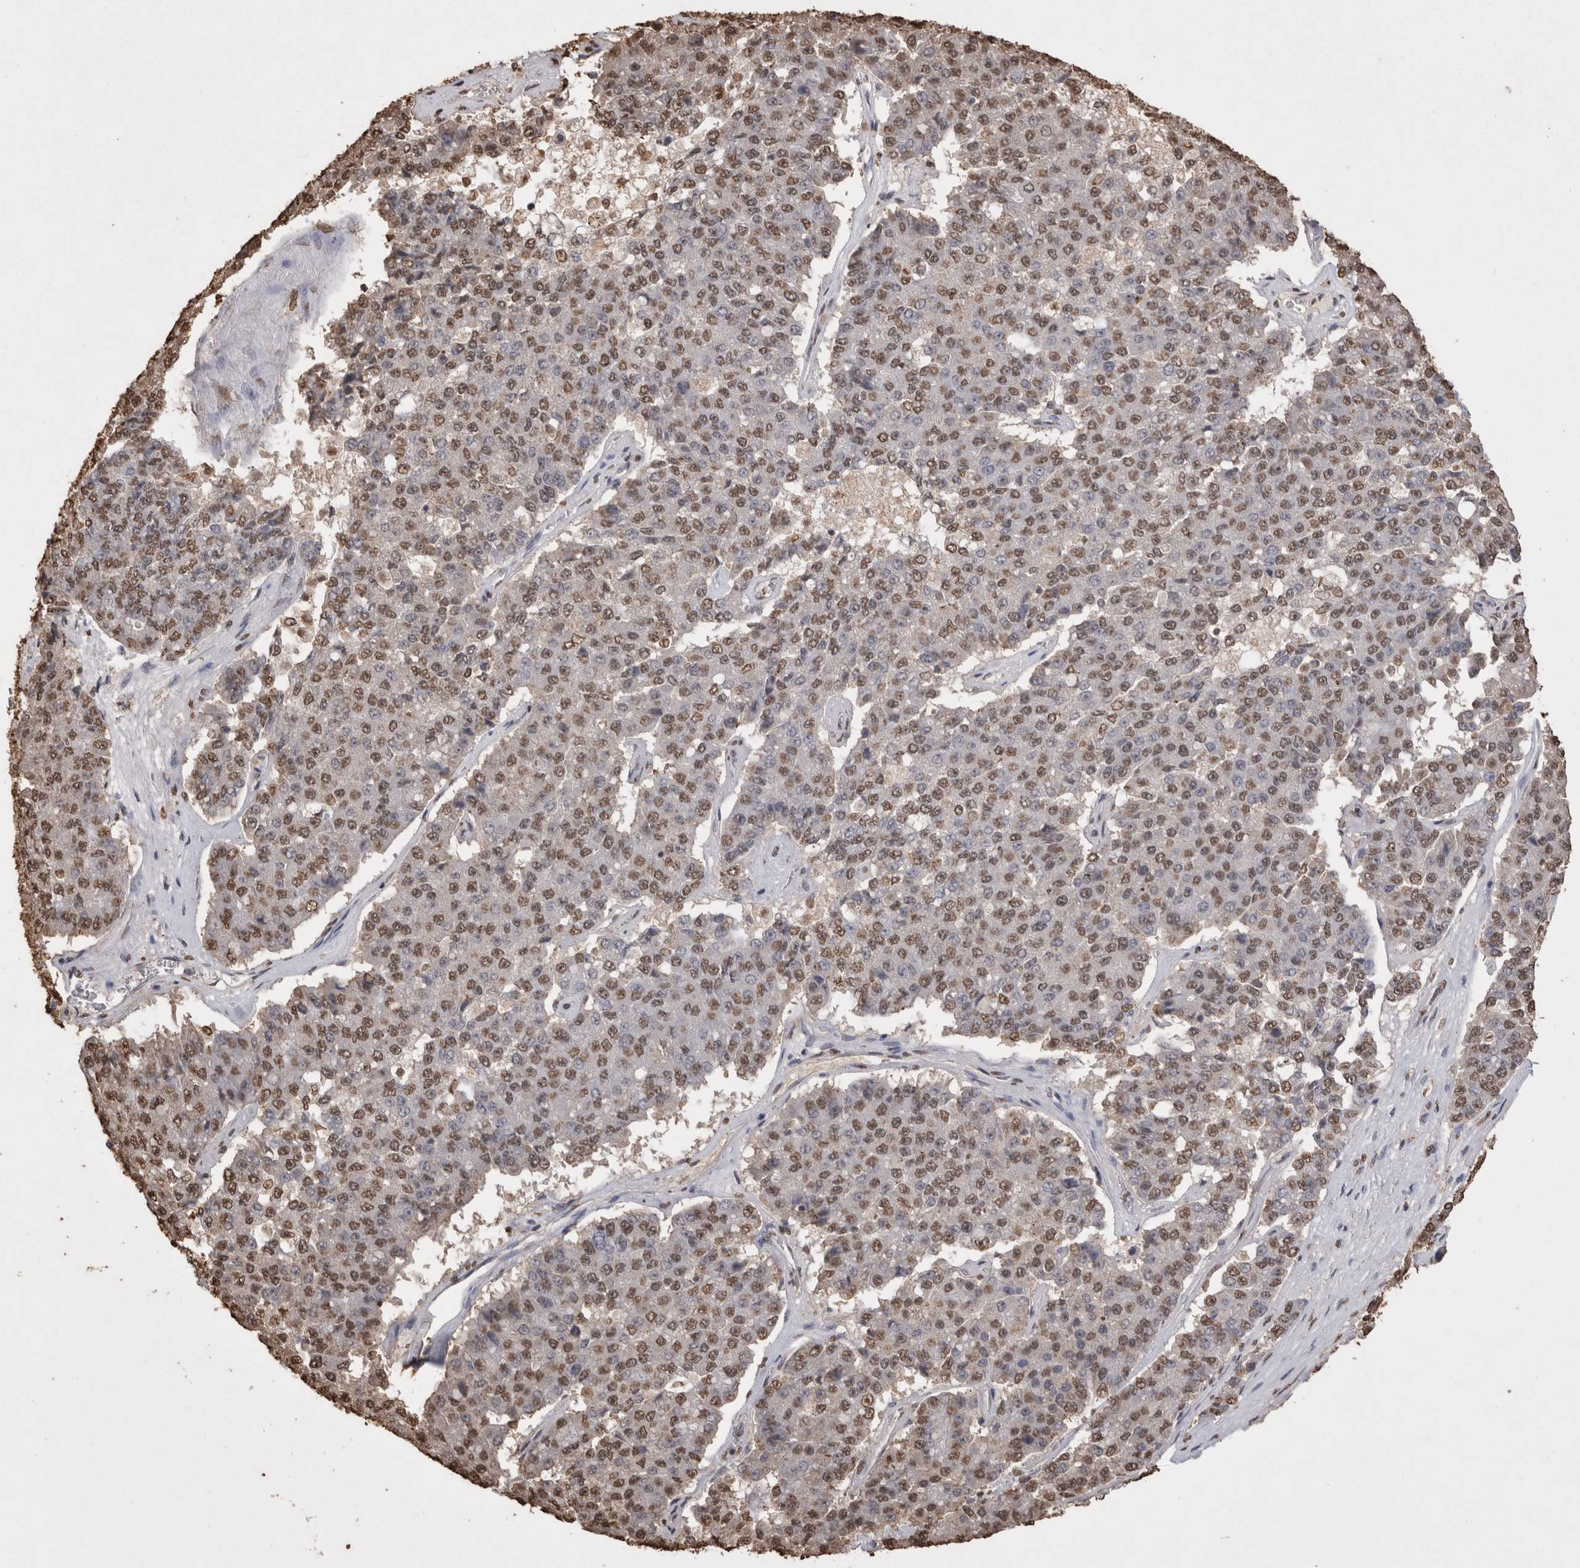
{"staining": {"intensity": "moderate", "quantity": ">75%", "location": "nuclear"}, "tissue": "pancreatic cancer", "cell_type": "Tumor cells", "image_type": "cancer", "snomed": [{"axis": "morphology", "description": "Adenocarcinoma, NOS"}, {"axis": "topography", "description": "Pancreas"}], "caption": "Approximately >75% of tumor cells in pancreatic cancer (adenocarcinoma) demonstrate moderate nuclear protein positivity as visualized by brown immunohistochemical staining.", "gene": "POU5F1", "patient": {"sex": "male", "age": 50}}